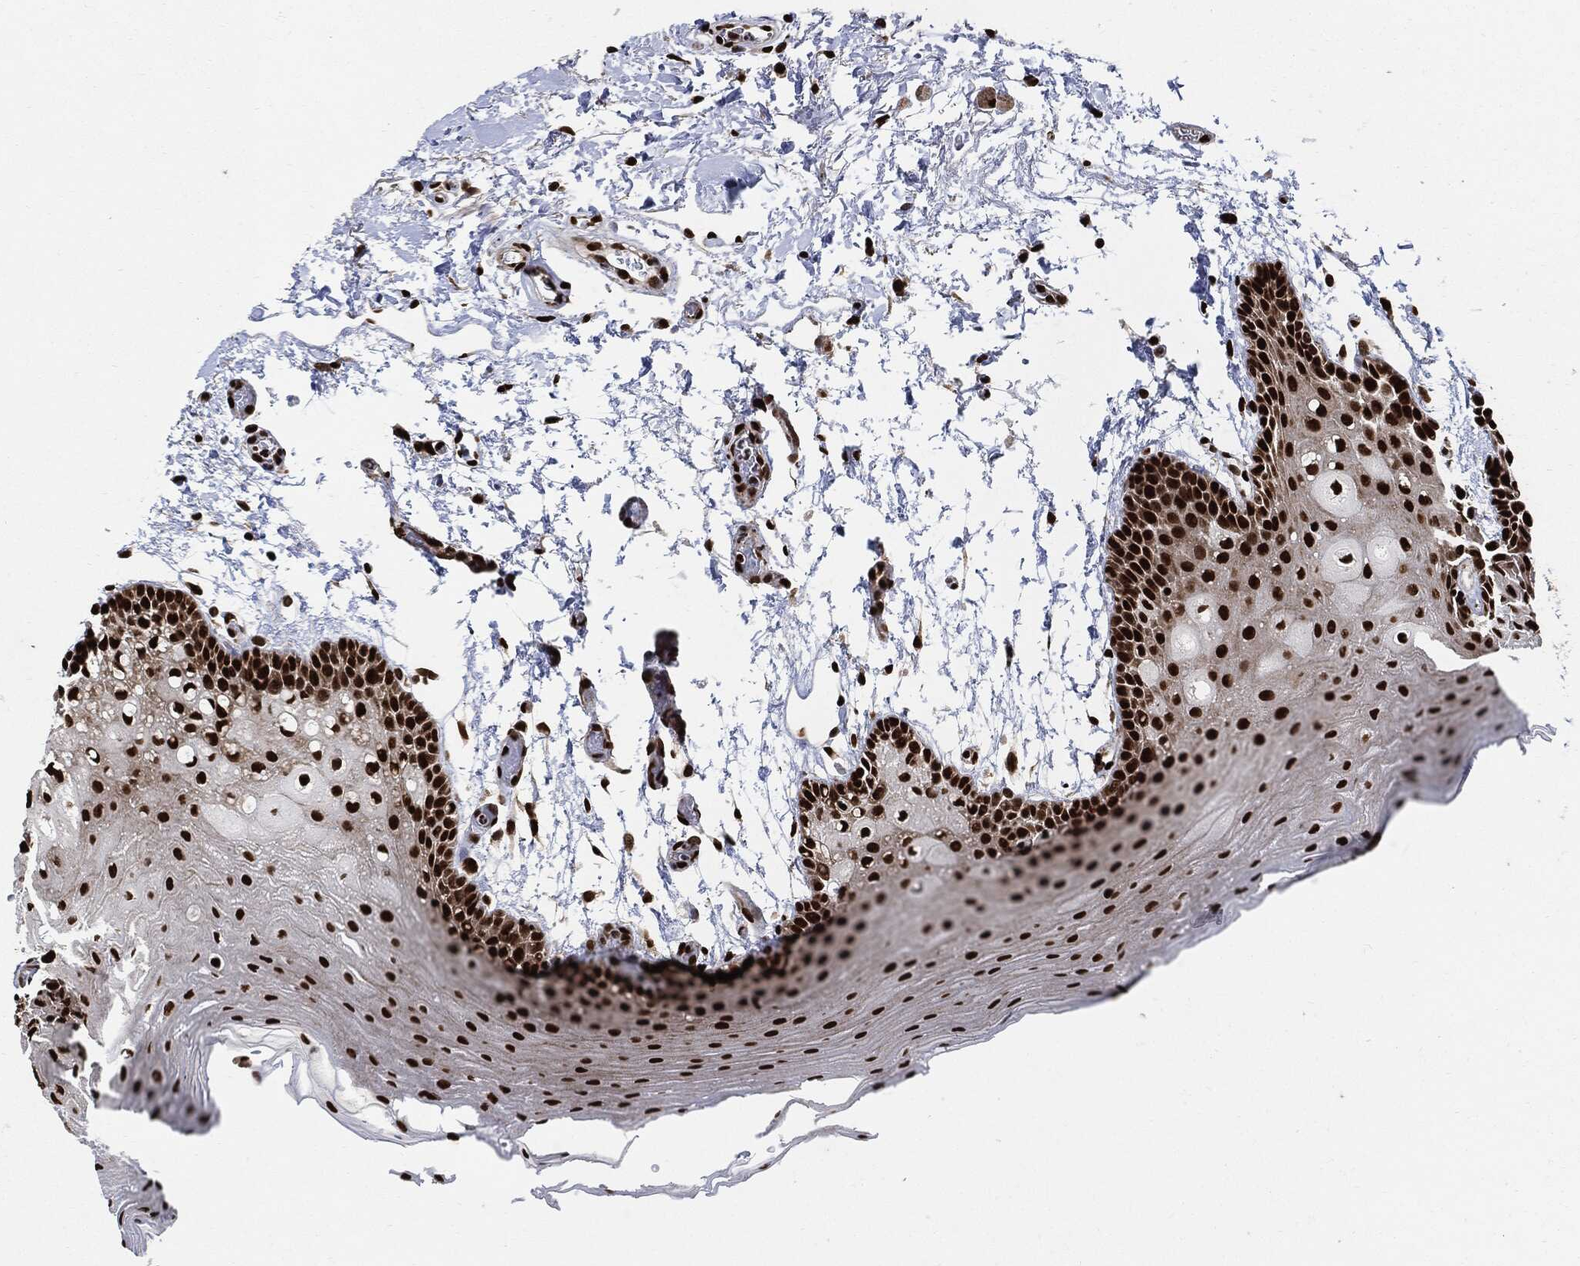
{"staining": {"intensity": "strong", "quantity": ">75%", "location": "nuclear"}, "tissue": "oral mucosa", "cell_type": "Squamous epithelial cells", "image_type": "normal", "snomed": [{"axis": "morphology", "description": "Normal tissue, NOS"}, {"axis": "topography", "description": "Oral tissue"}], "caption": "Brown immunohistochemical staining in normal oral mucosa displays strong nuclear positivity in approximately >75% of squamous epithelial cells.", "gene": "RECQL", "patient": {"sex": "male", "age": 62}}